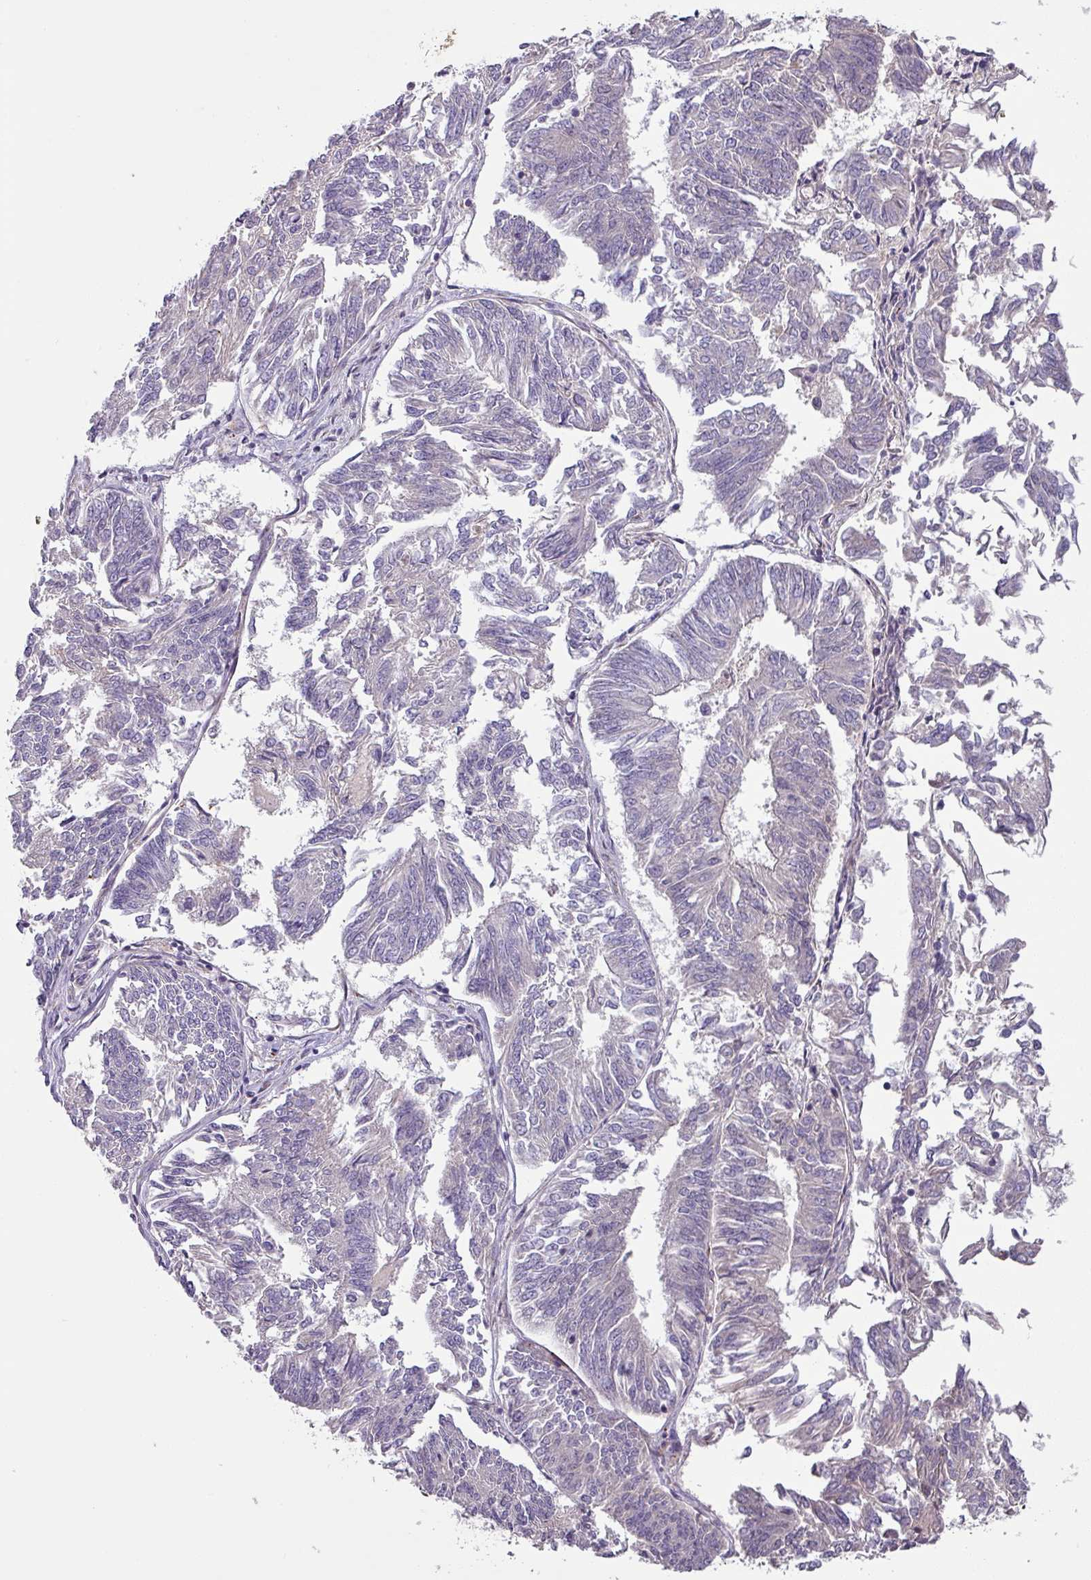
{"staining": {"intensity": "negative", "quantity": "none", "location": "none"}, "tissue": "endometrial cancer", "cell_type": "Tumor cells", "image_type": "cancer", "snomed": [{"axis": "morphology", "description": "Adenocarcinoma, NOS"}, {"axis": "topography", "description": "Endometrium"}], "caption": "The micrograph shows no significant expression in tumor cells of adenocarcinoma (endometrial). (DAB immunohistochemistry (IHC) with hematoxylin counter stain).", "gene": "KLHL3", "patient": {"sex": "female", "age": 58}}